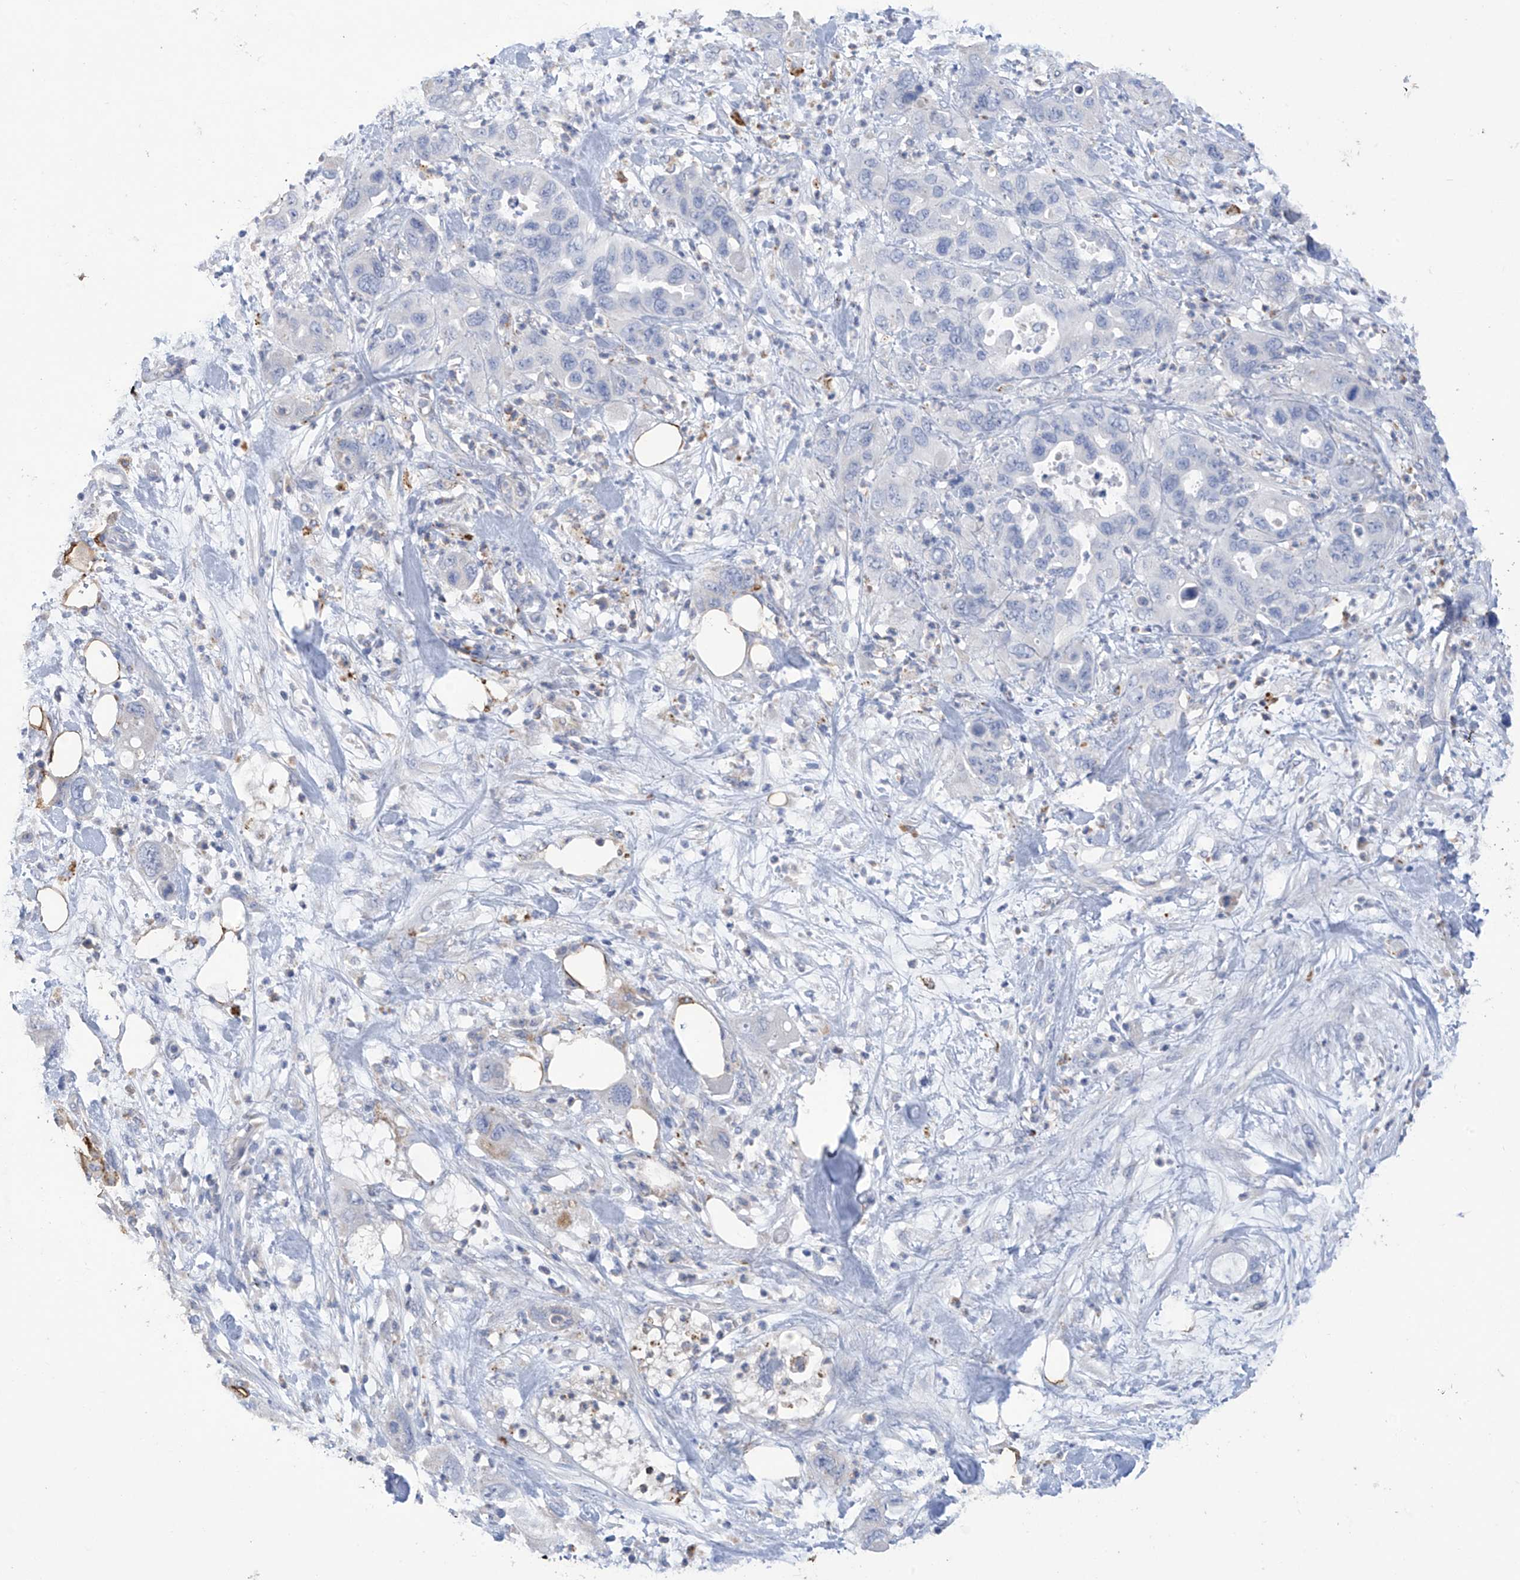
{"staining": {"intensity": "negative", "quantity": "none", "location": "none"}, "tissue": "pancreatic cancer", "cell_type": "Tumor cells", "image_type": "cancer", "snomed": [{"axis": "morphology", "description": "Adenocarcinoma, NOS"}, {"axis": "topography", "description": "Pancreas"}], "caption": "Immunohistochemistry of human adenocarcinoma (pancreatic) demonstrates no staining in tumor cells.", "gene": "OGT", "patient": {"sex": "female", "age": 71}}